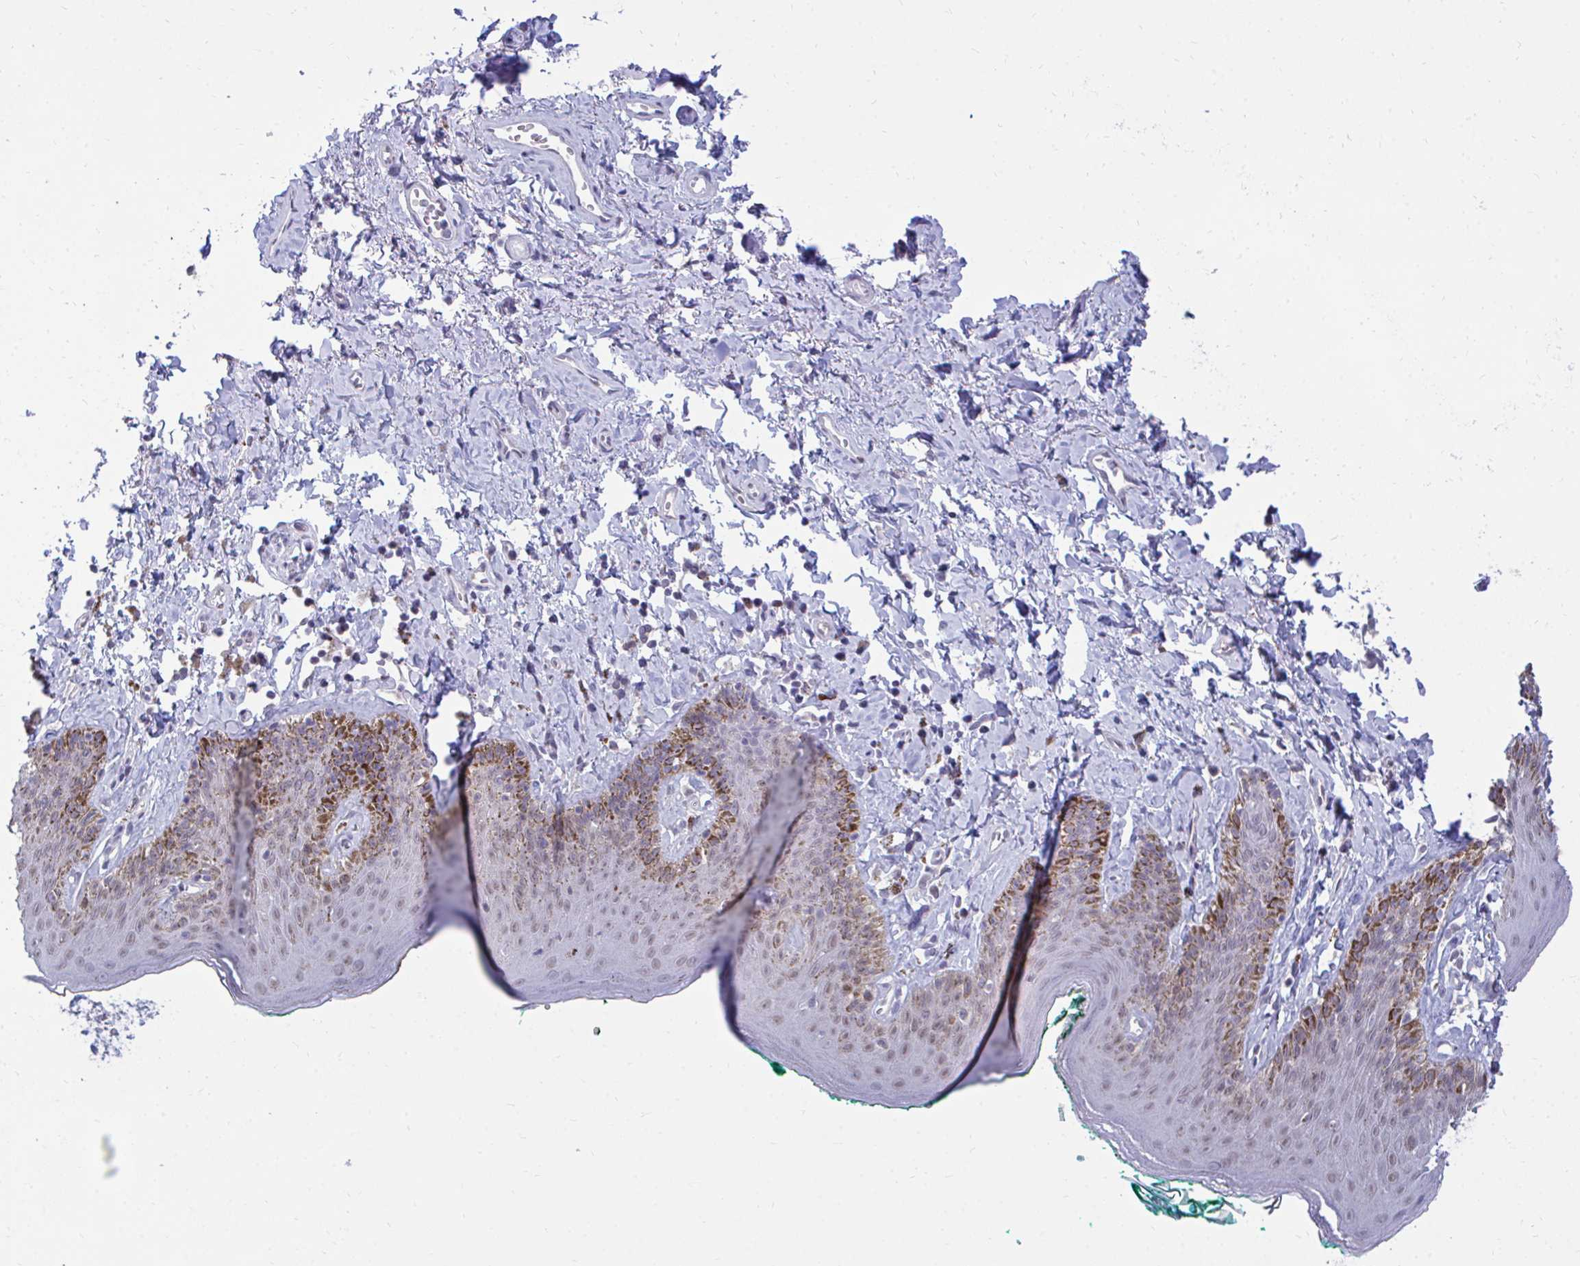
{"staining": {"intensity": "weak", "quantity": "25%-75%", "location": "nuclear"}, "tissue": "skin", "cell_type": "Epidermal cells", "image_type": "normal", "snomed": [{"axis": "morphology", "description": "Normal tissue, NOS"}, {"axis": "topography", "description": "Vulva"}, {"axis": "topography", "description": "Peripheral nerve tissue"}], "caption": "Normal skin demonstrates weak nuclear expression in about 25%-75% of epidermal cells, visualized by immunohistochemistry. The staining is performed using DAB brown chromogen to label protein expression. The nuclei are counter-stained blue using hematoxylin.", "gene": "CSE1L", "patient": {"sex": "female", "age": 66}}